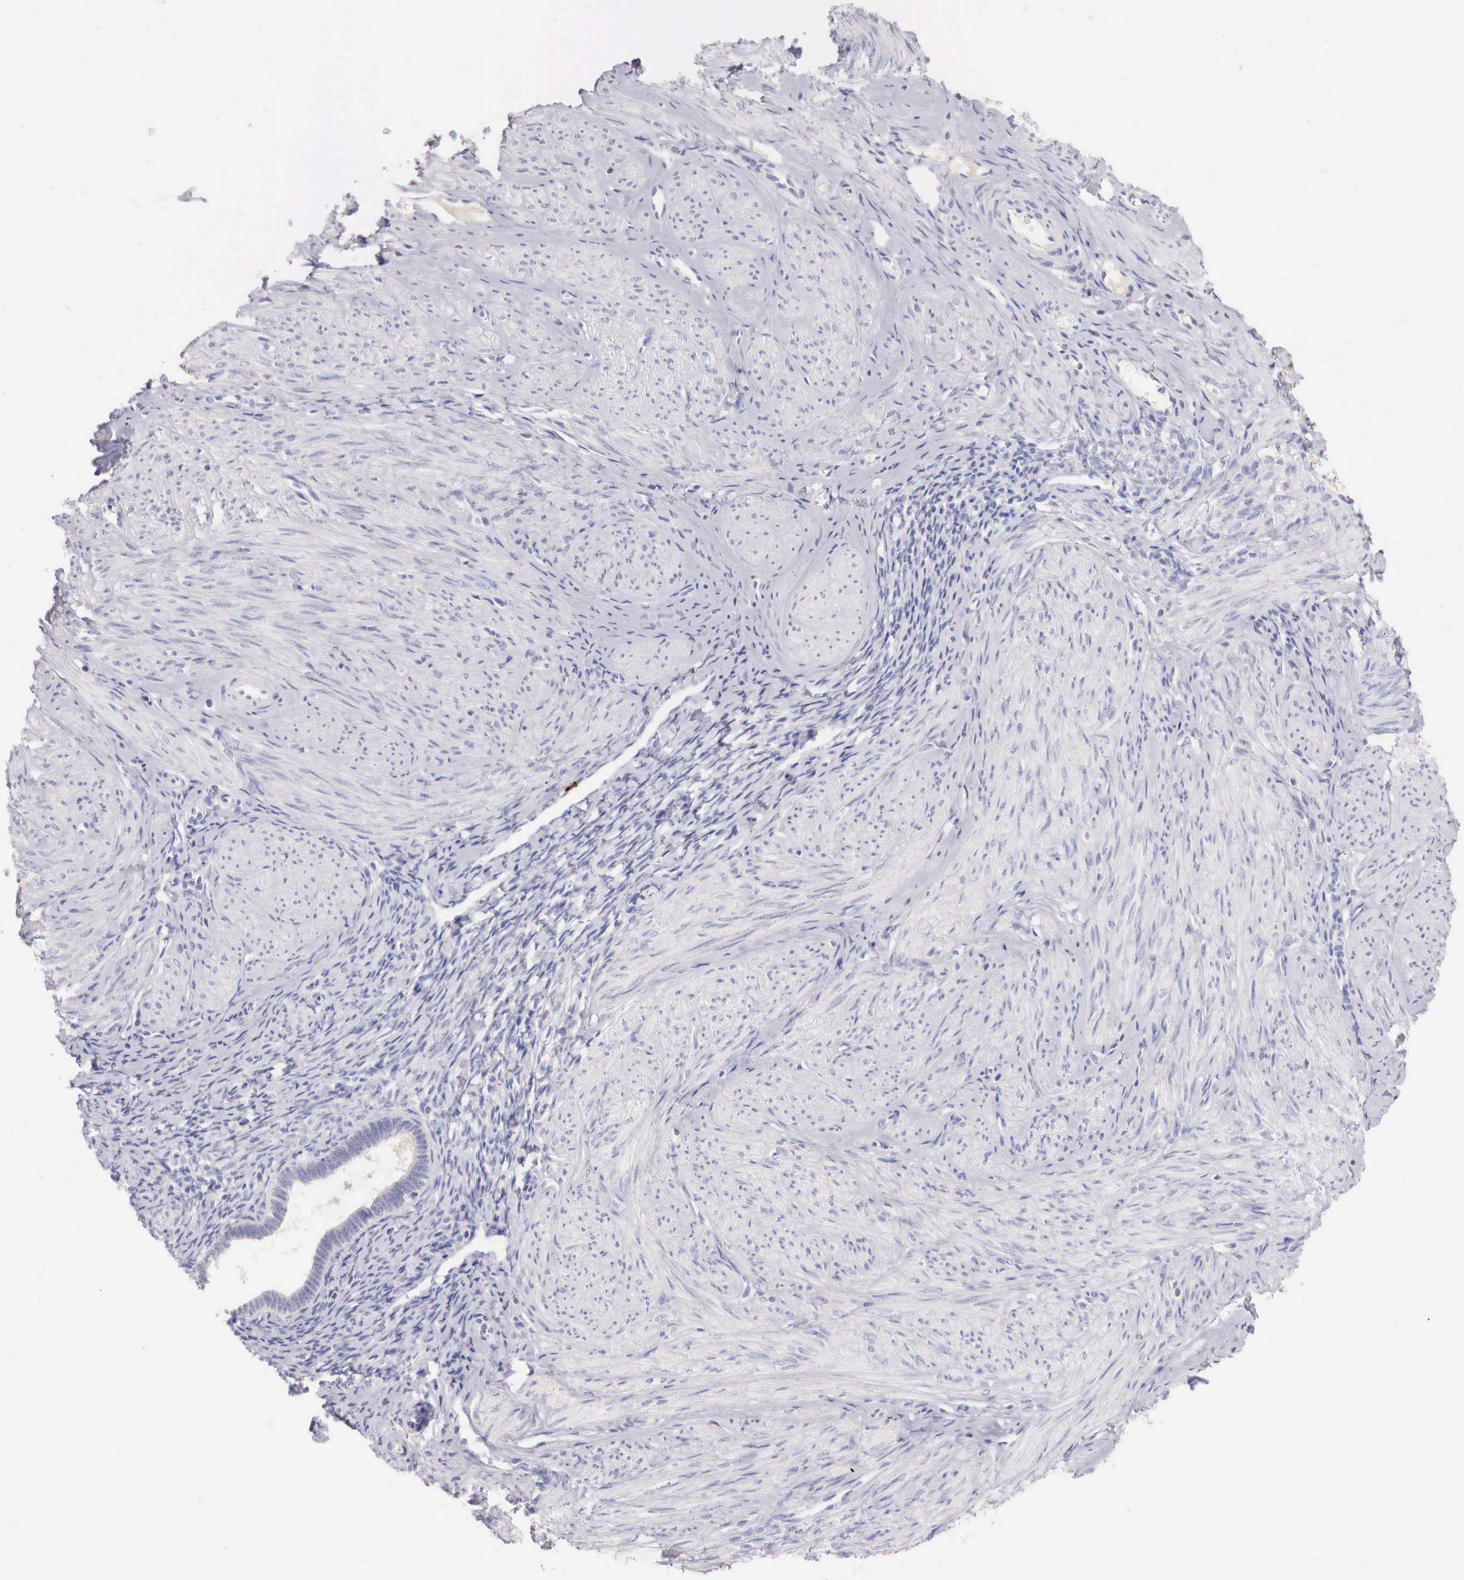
{"staining": {"intensity": "negative", "quantity": "none", "location": "none"}, "tissue": "smooth muscle", "cell_type": "Smooth muscle cells", "image_type": "normal", "snomed": [{"axis": "morphology", "description": "Normal tissue, NOS"}, {"axis": "topography", "description": "Uterus"}], "caption": "Immunohistochemistry (IHC) image of normal human smooth muscle stained for a protein (brown), which exhibits no positivity in smooth muscle cells. Nuclei are stained in blue.", "gene": "ITIH6", "patient": {"sex": "female", "age": 45}}